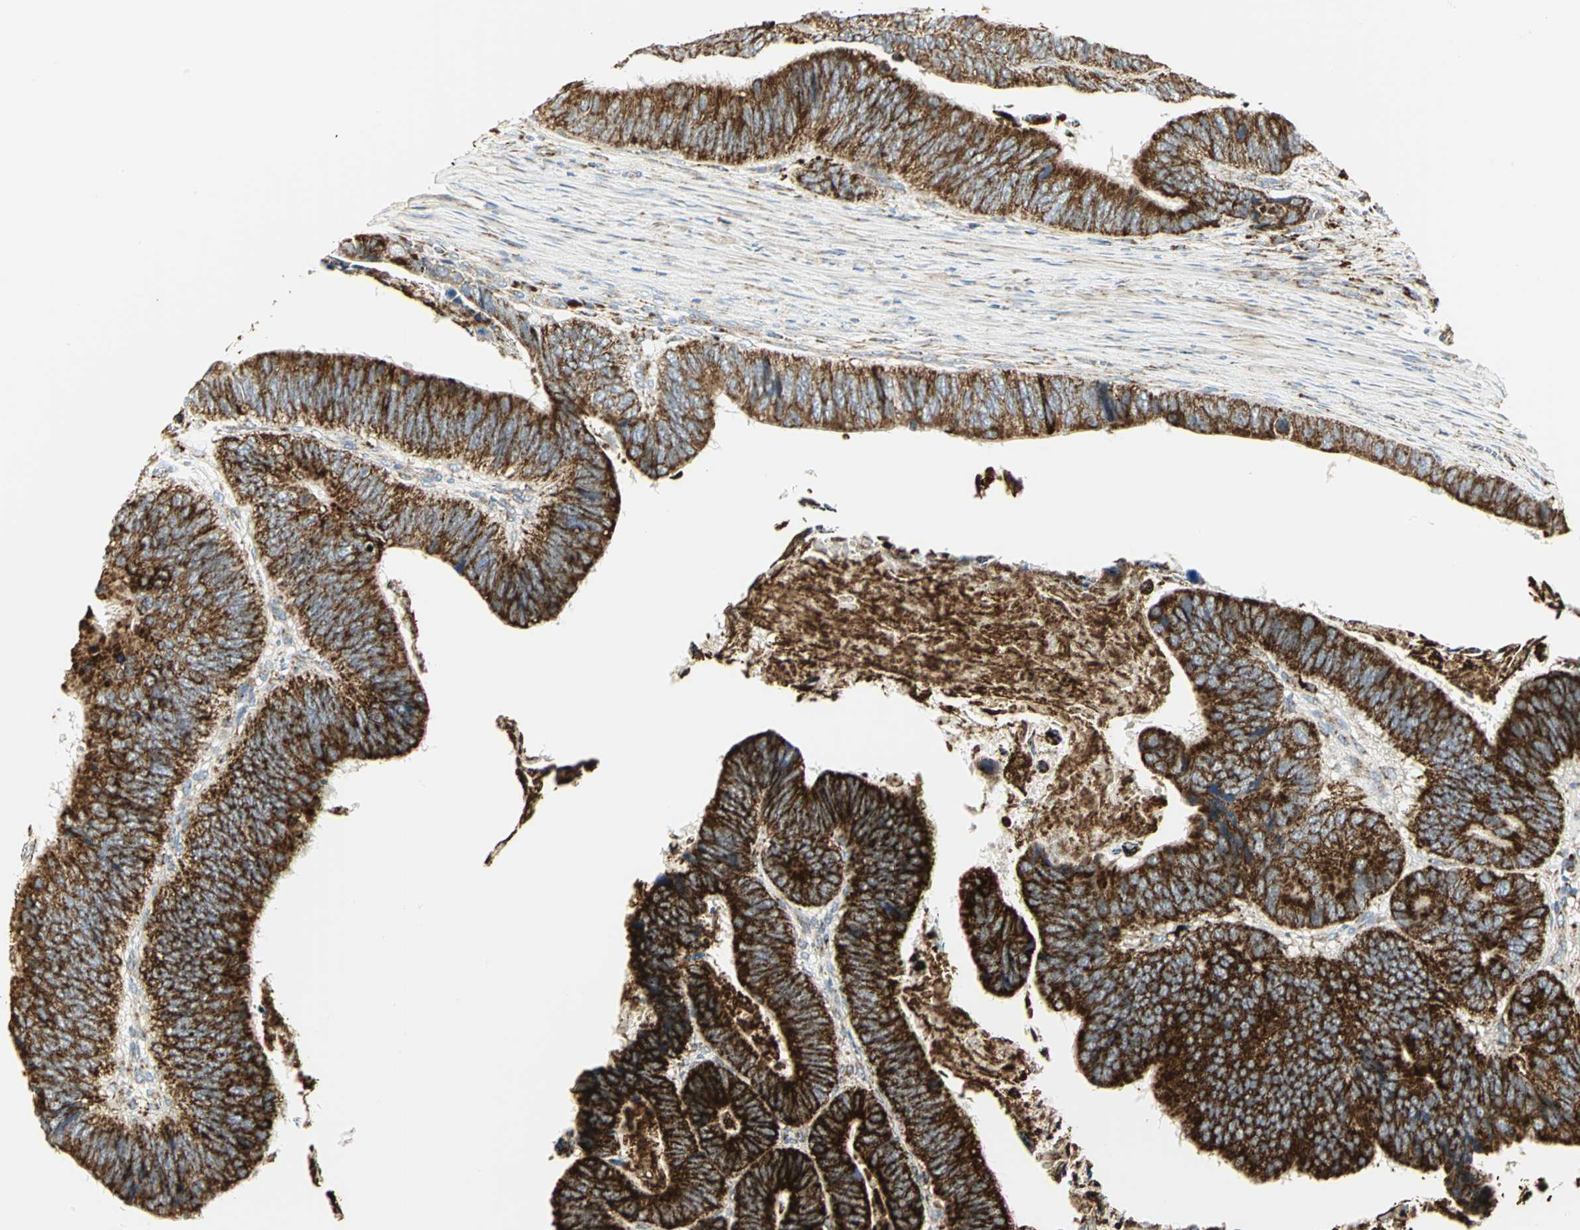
{"staining": {"intensity": "strong", "quantity": ">75%", "location": "cytoplasmic/membranous"}, "tissue": "colorectal cancer", "cell_type": "Tumor cells", "image_type": "cancer", "snomed": [{"axis": "morphology", "description": "Adenocarcinoma, NOS"}, {"axis": "topography", "description": "Colon"}], "caption": "About >75% of tumor cells in human adenocarcinoma (colorectal) reveal strong cytoplasmic/membranous protein staining as visualized by brown immunohistochemical staining.", "gene": "VDAC1", "patient": {"sex": "male", "age": 72}}